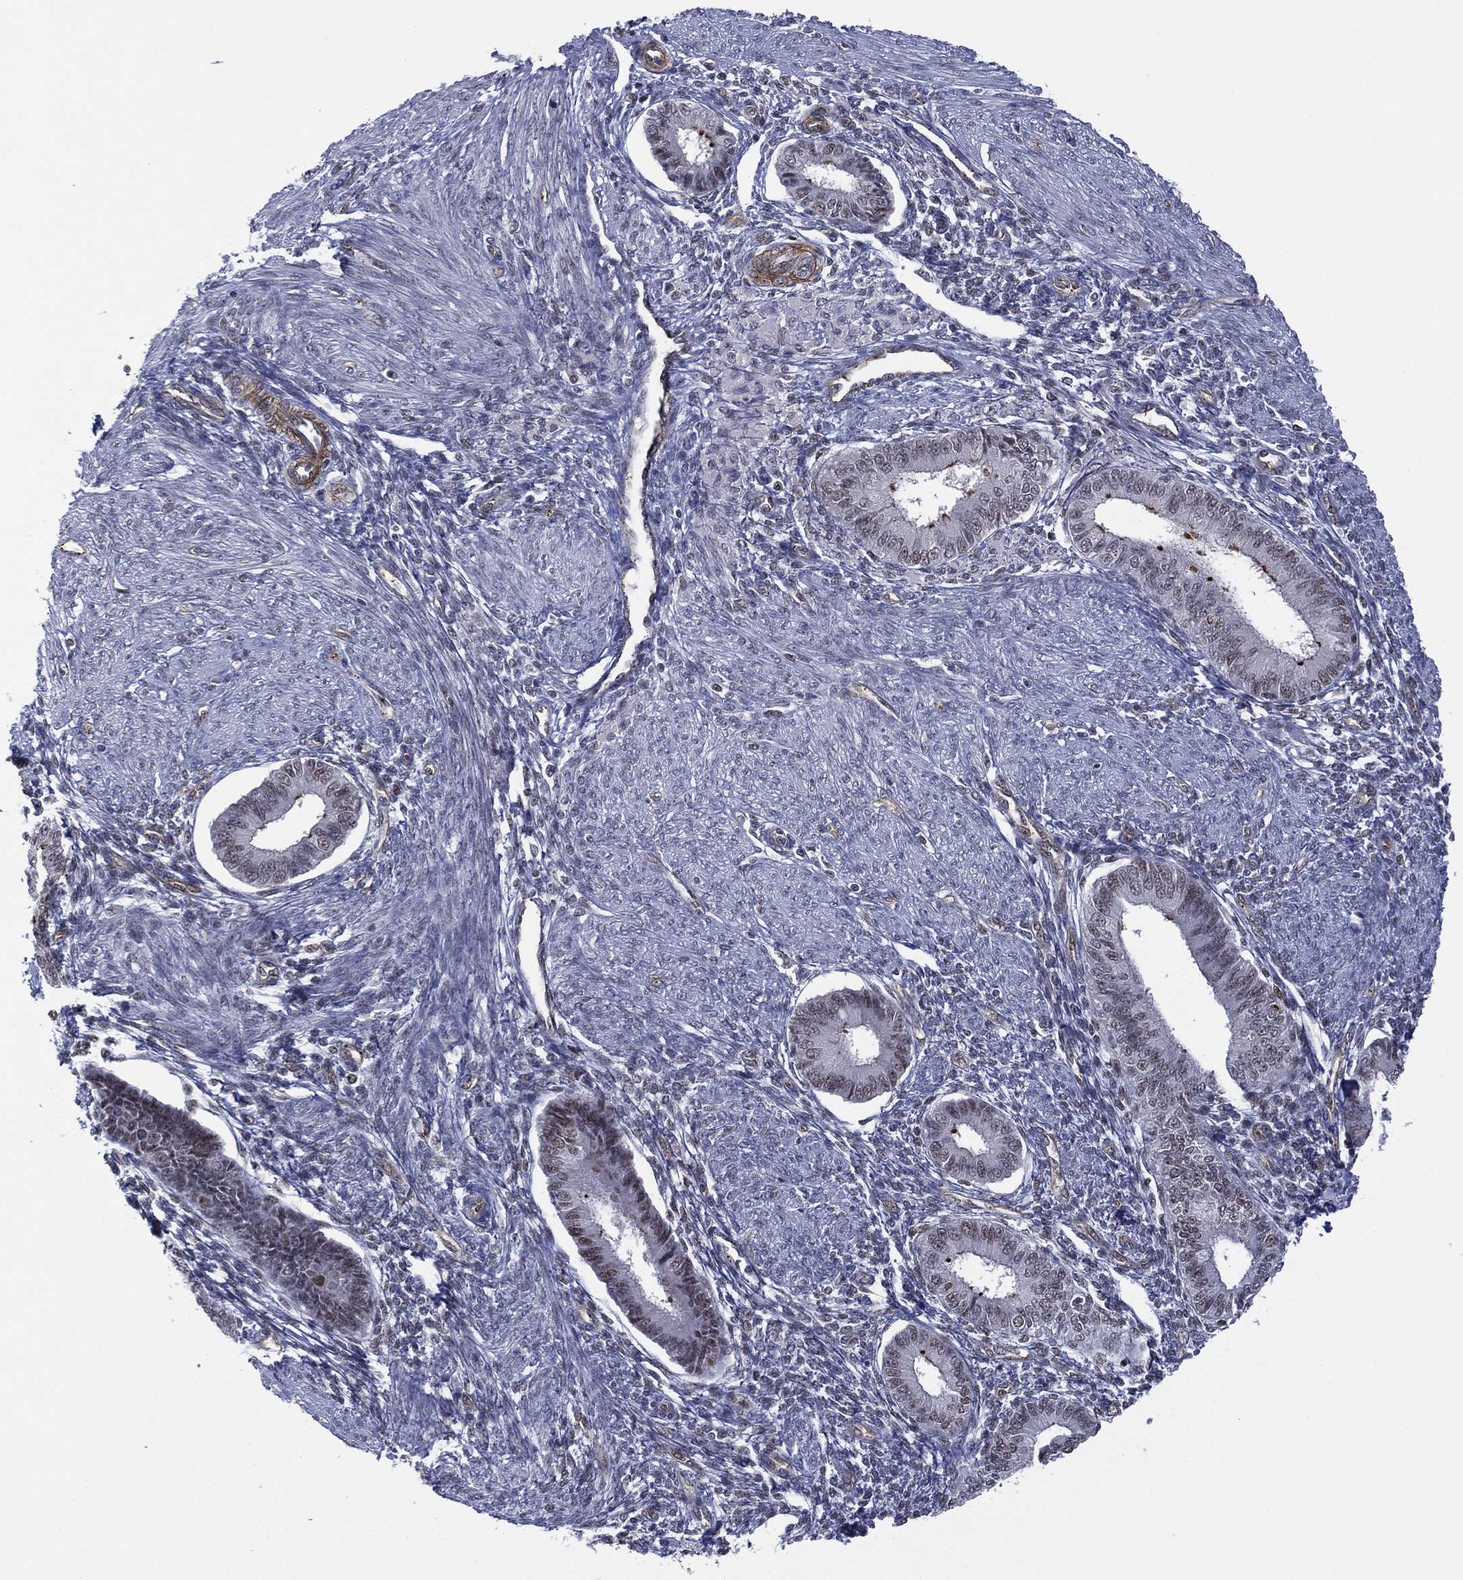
{"staining": {"intensity": "negative", "quantity": "none", "location": "none"}, "tissue": "endometrium", "cell_type": "Cells in endometrial stroma", "image_type": "normal", "snomed": [{"axis": "morphology", "description": "Normal tissue, NOS"}, {"axis": "topography", "description": "Endometrium"}], "caption": "Cells in endometrial stroma show no significant protein positivity in normal endometrium. (Brightfield microscopy of DAB (3,3'-diaminobenzidine) IHC at high magnification).", "gene": "GSE1", "patient": {"sex": "female", "age": 39}}